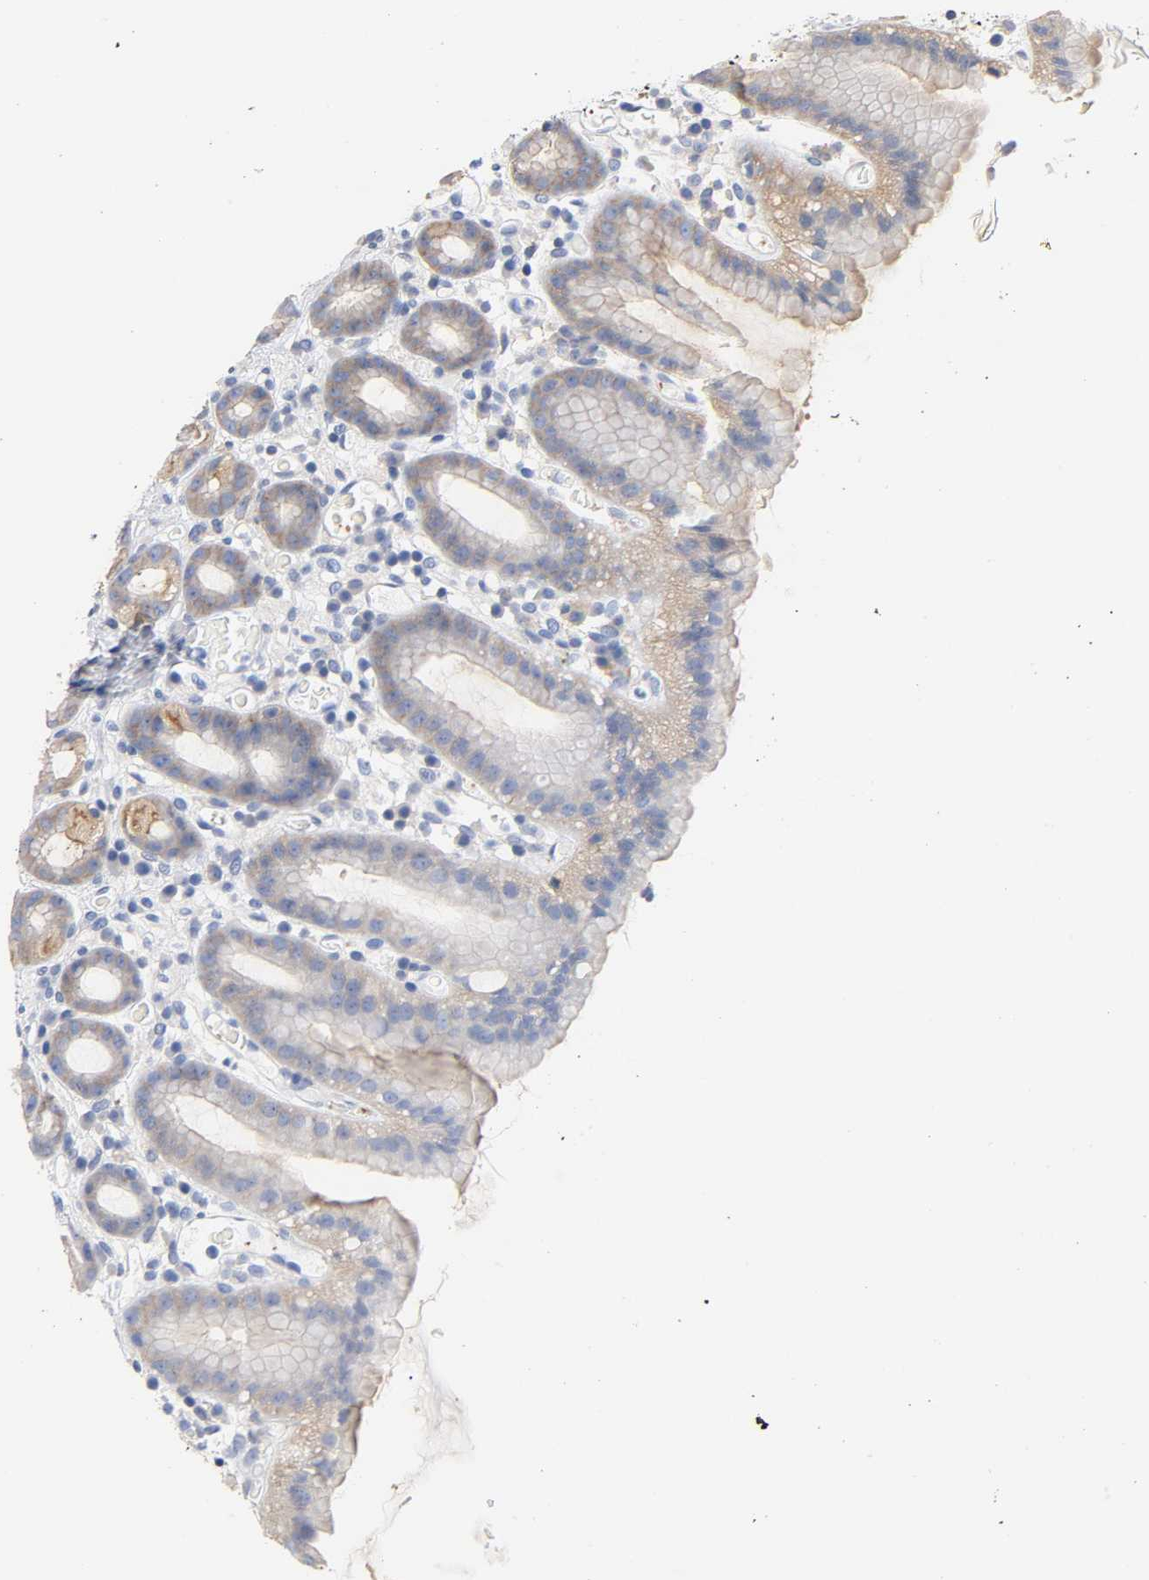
{"staining": {"intensity": "weak", "quantity": "25%-75%", "location": "cytoplasmic/membranous"}, "tissue": "stomach", "cell_type": "Glandular cells", "image_type": "normal", "snomed": [{"axis": "morphology", "description": "Normal tissue, NOS"}, {"axis": "topography", "description": "Stomach, upper"}], "caption": "Unremarkable stomach was stained to show a protein in brown. There is low levels of weak cytoplasmic/membranous positivity in about 25%-75% of glandular cells. (IHC, brightfield microscopy, high magnification).", "gene": "SRC", "patient": {"sex": "male", "age": 68}}